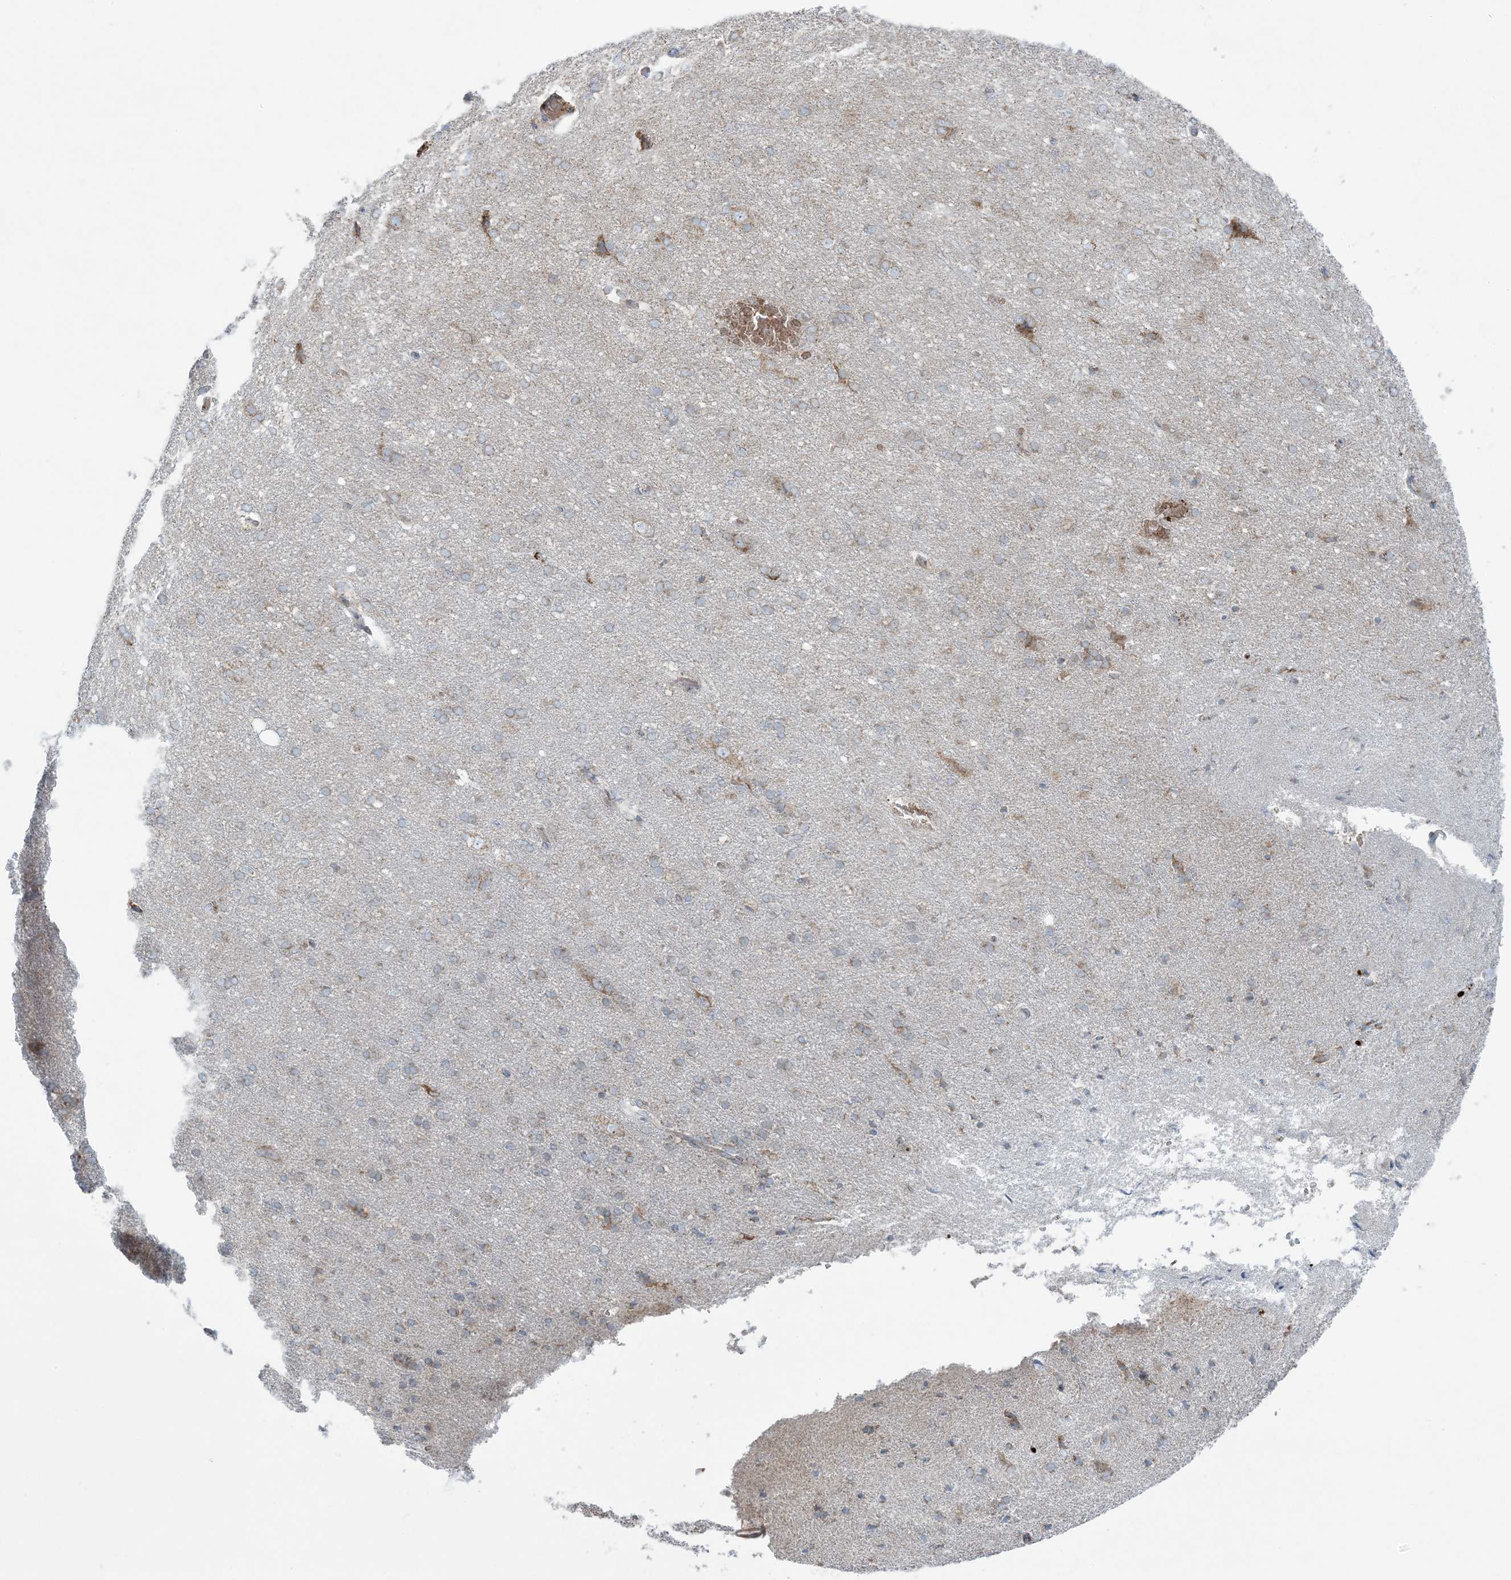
{"staining": {"intensity": "weak", "quantity": "25%-75%", "location": "cytoplasmic/membranous"}, "tissue": "cerebral cortex", "cell_type": "Endothelial cells", "image_type": "normal", "snomed": [{"axis": "morphology", "description": "Normal tissue, NOS"}, {"axis": "topography", "description": "Cerebral cortex"}], "caption": "Brown immunohistochemical staining in benign human cerebral cortex reveals weak cytoplasmic/membranous staining in approximately 25%-75% of endothelial cells.", "gene": "PIK3R4", "patient": {"sex": "male", "age": 62}}